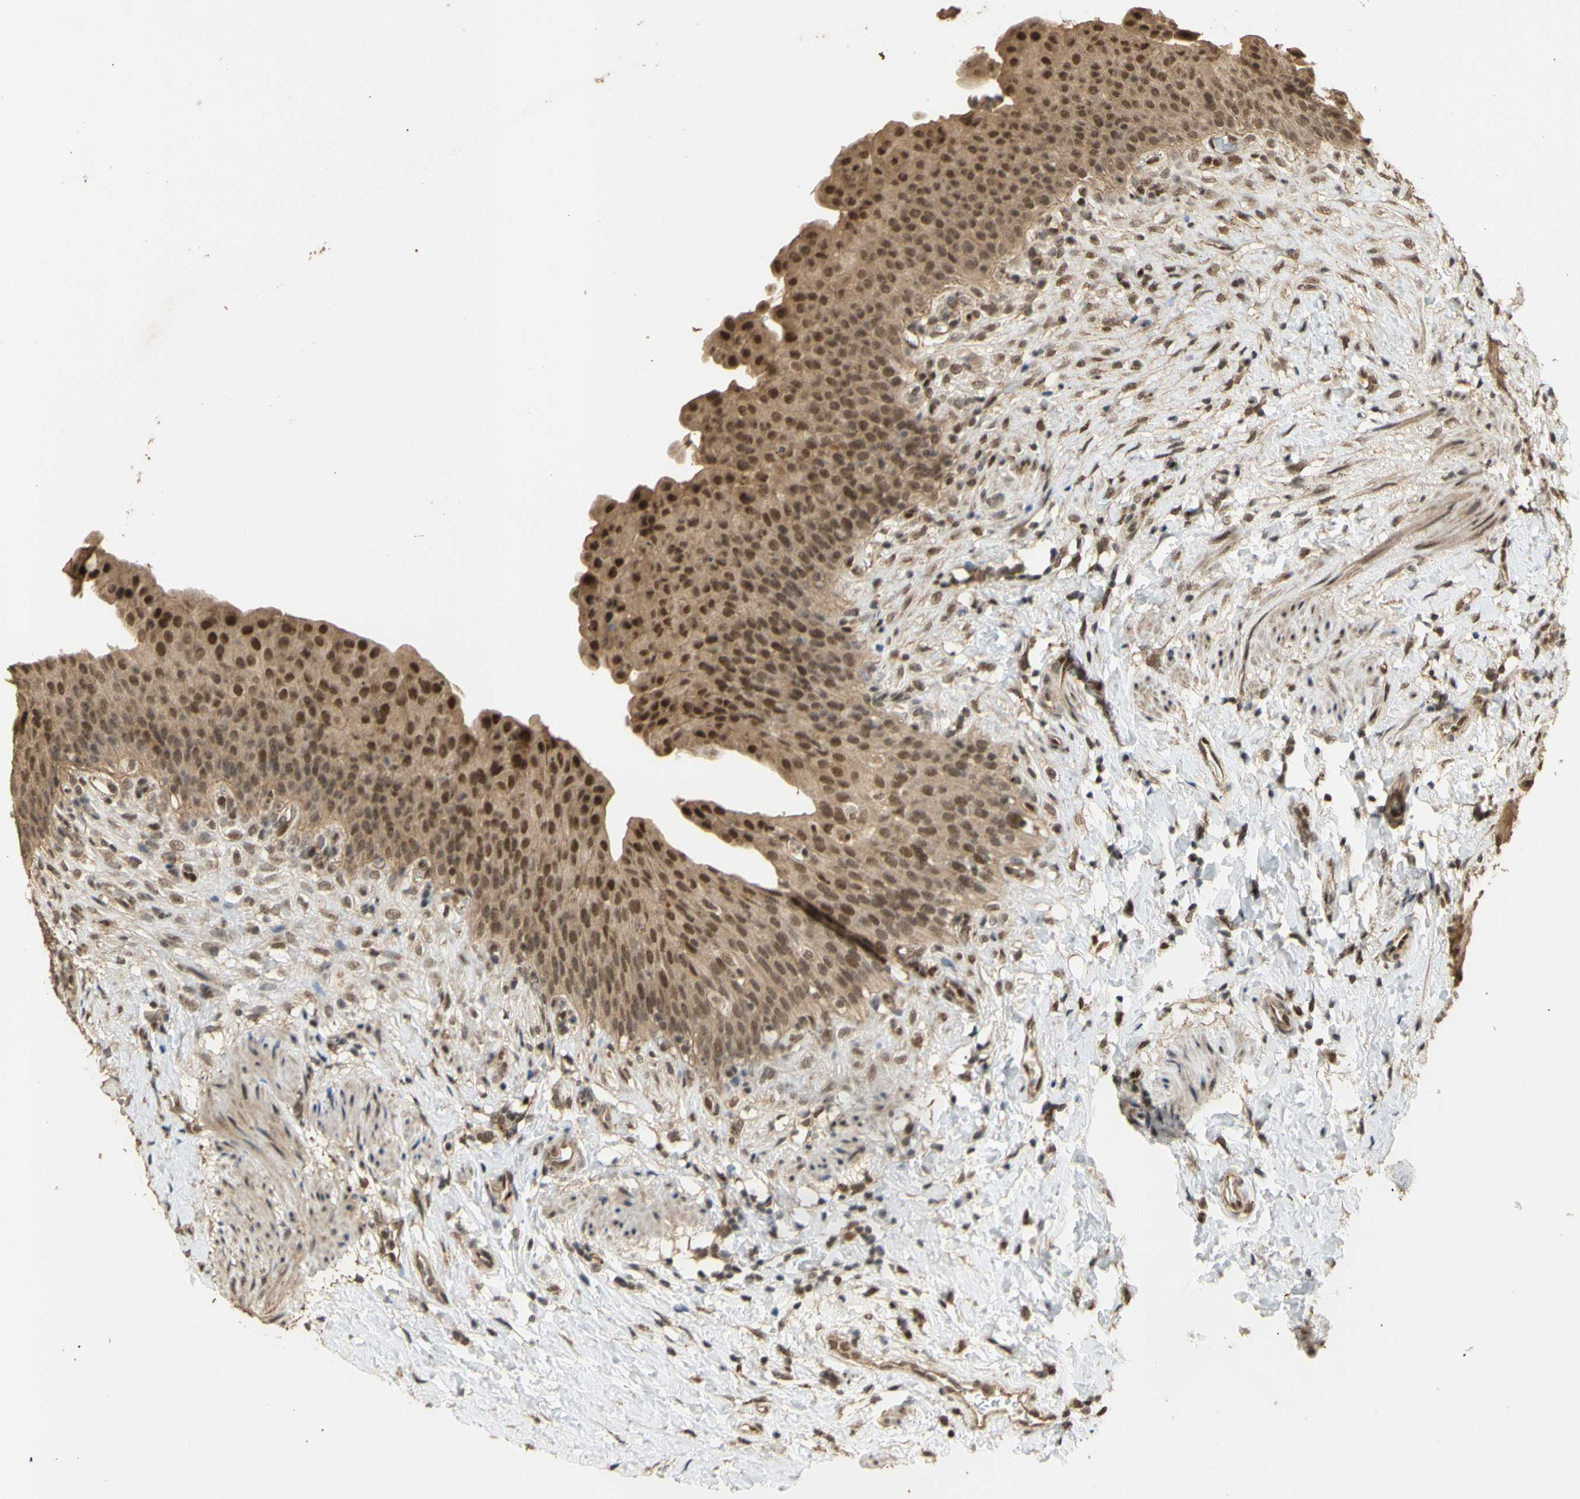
{"staining": {"intensity": "strong", "quantity": ">75%", "location": "cytoplasmic/membranous,nuclear"}, "tissue": "urinary bladder", "cell_type": "Urothelial cells", "image_type": "normal", "snomed": [{"axis": "morphology", "description": "Normal tissue, NOS"}, {"axis": "topography", "description": "Urinary bladder"}], "caption": "This image demonstrates immunohistochemistry staining of normal human urinary bladder, with high strong cytoplasmic/membranous,nuclear positivity in approximately >75% of urothelial cells.", "gene": "GTF2E2", "patient": {"sex": "female", "age": 79}}